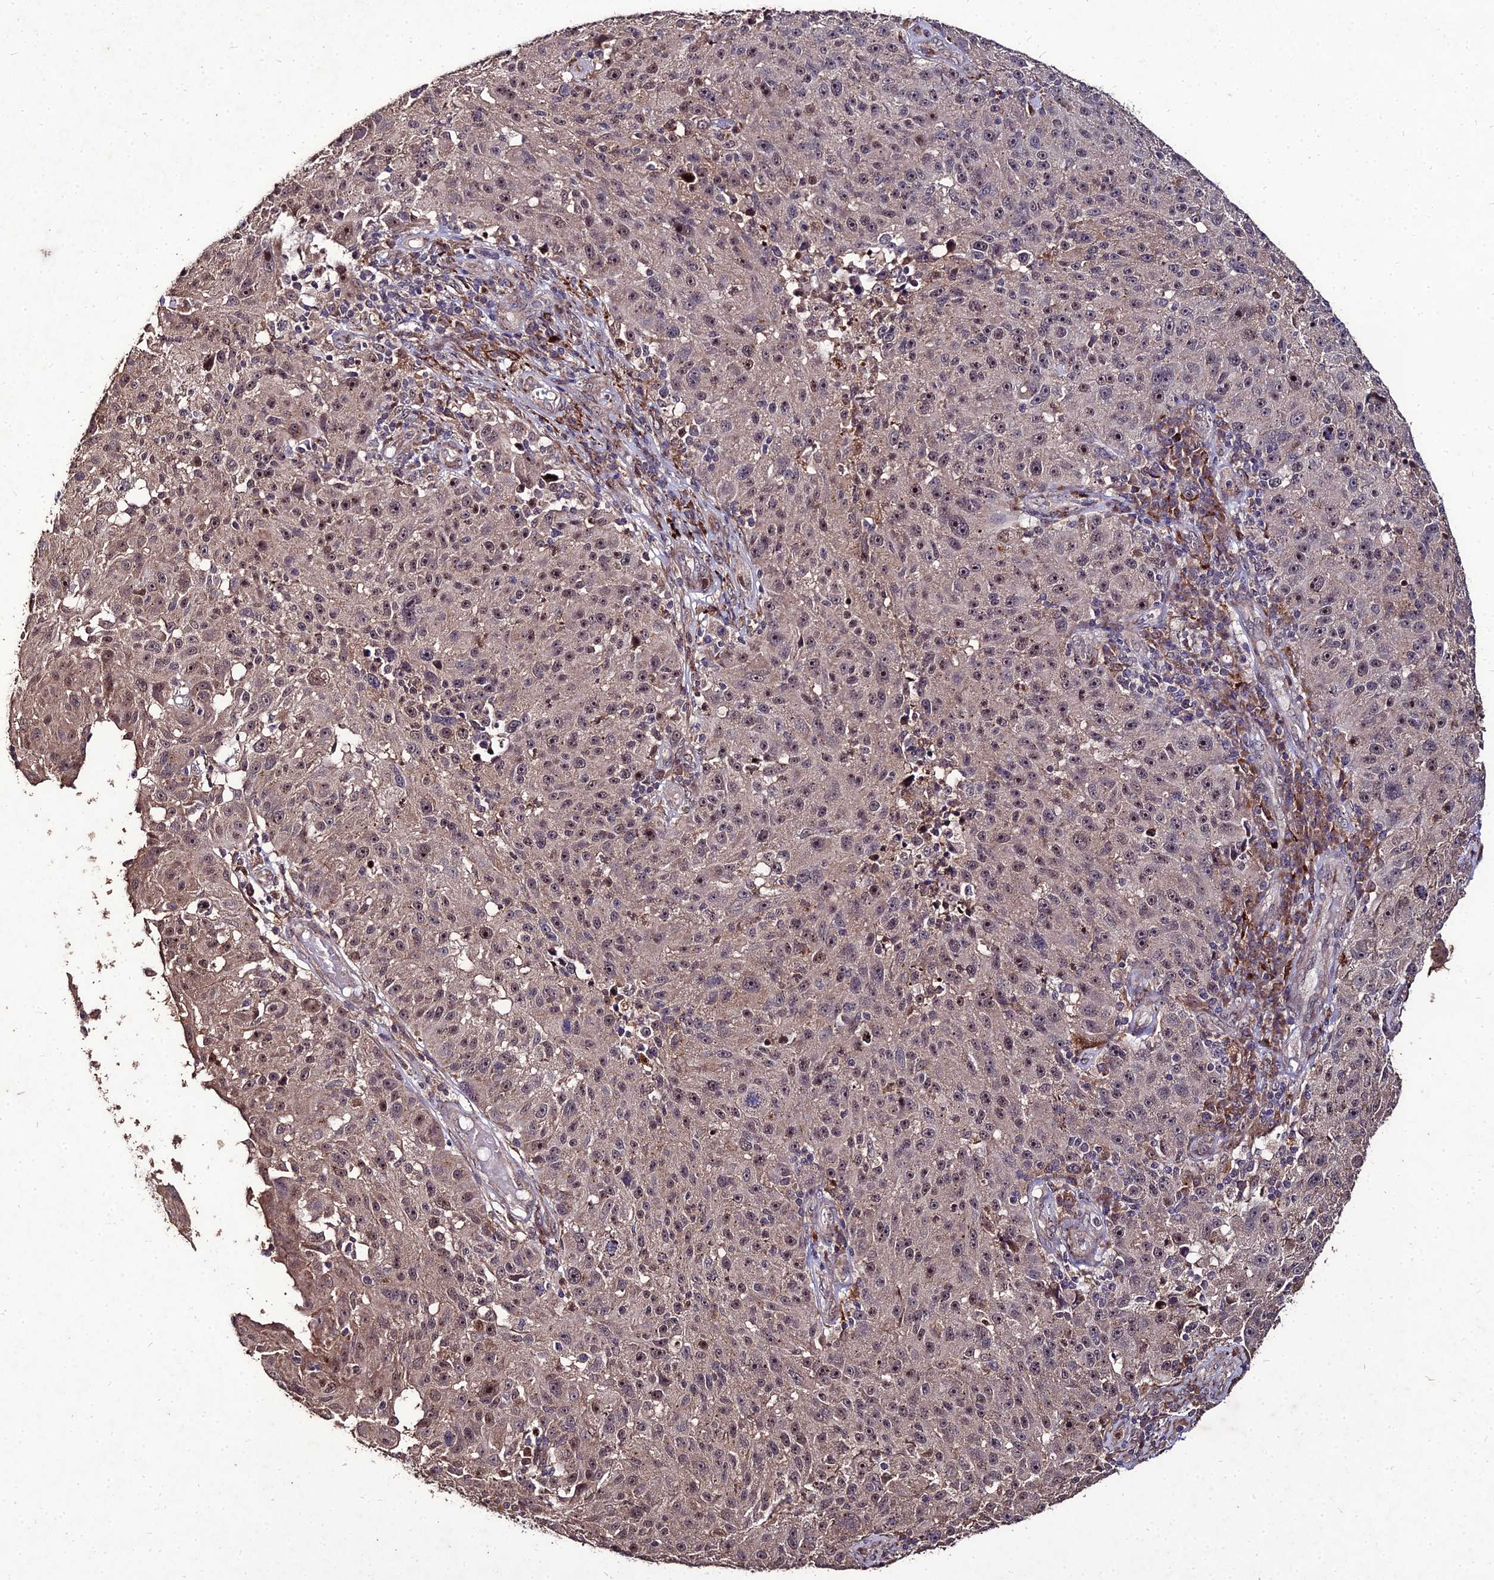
{"staining": {"intensity": "weak", "quantity": ">75%", "location": "nuclear"}, "tissue": "melanoma", "cell_type": "Tumor cells", "image_type": "cancer", "snomed": [{"axis": "morphology", "description": "Malignant melanoma, NOS"}, {"axis": "topography", "description": "Skin"}], "caption": "The image reveals staining of melanoma, revealing weak nuclear protein positivity (brown color) within tumor cells.", "gene": "ZNF766", "patient": {"sex": "male", "age": 53}}